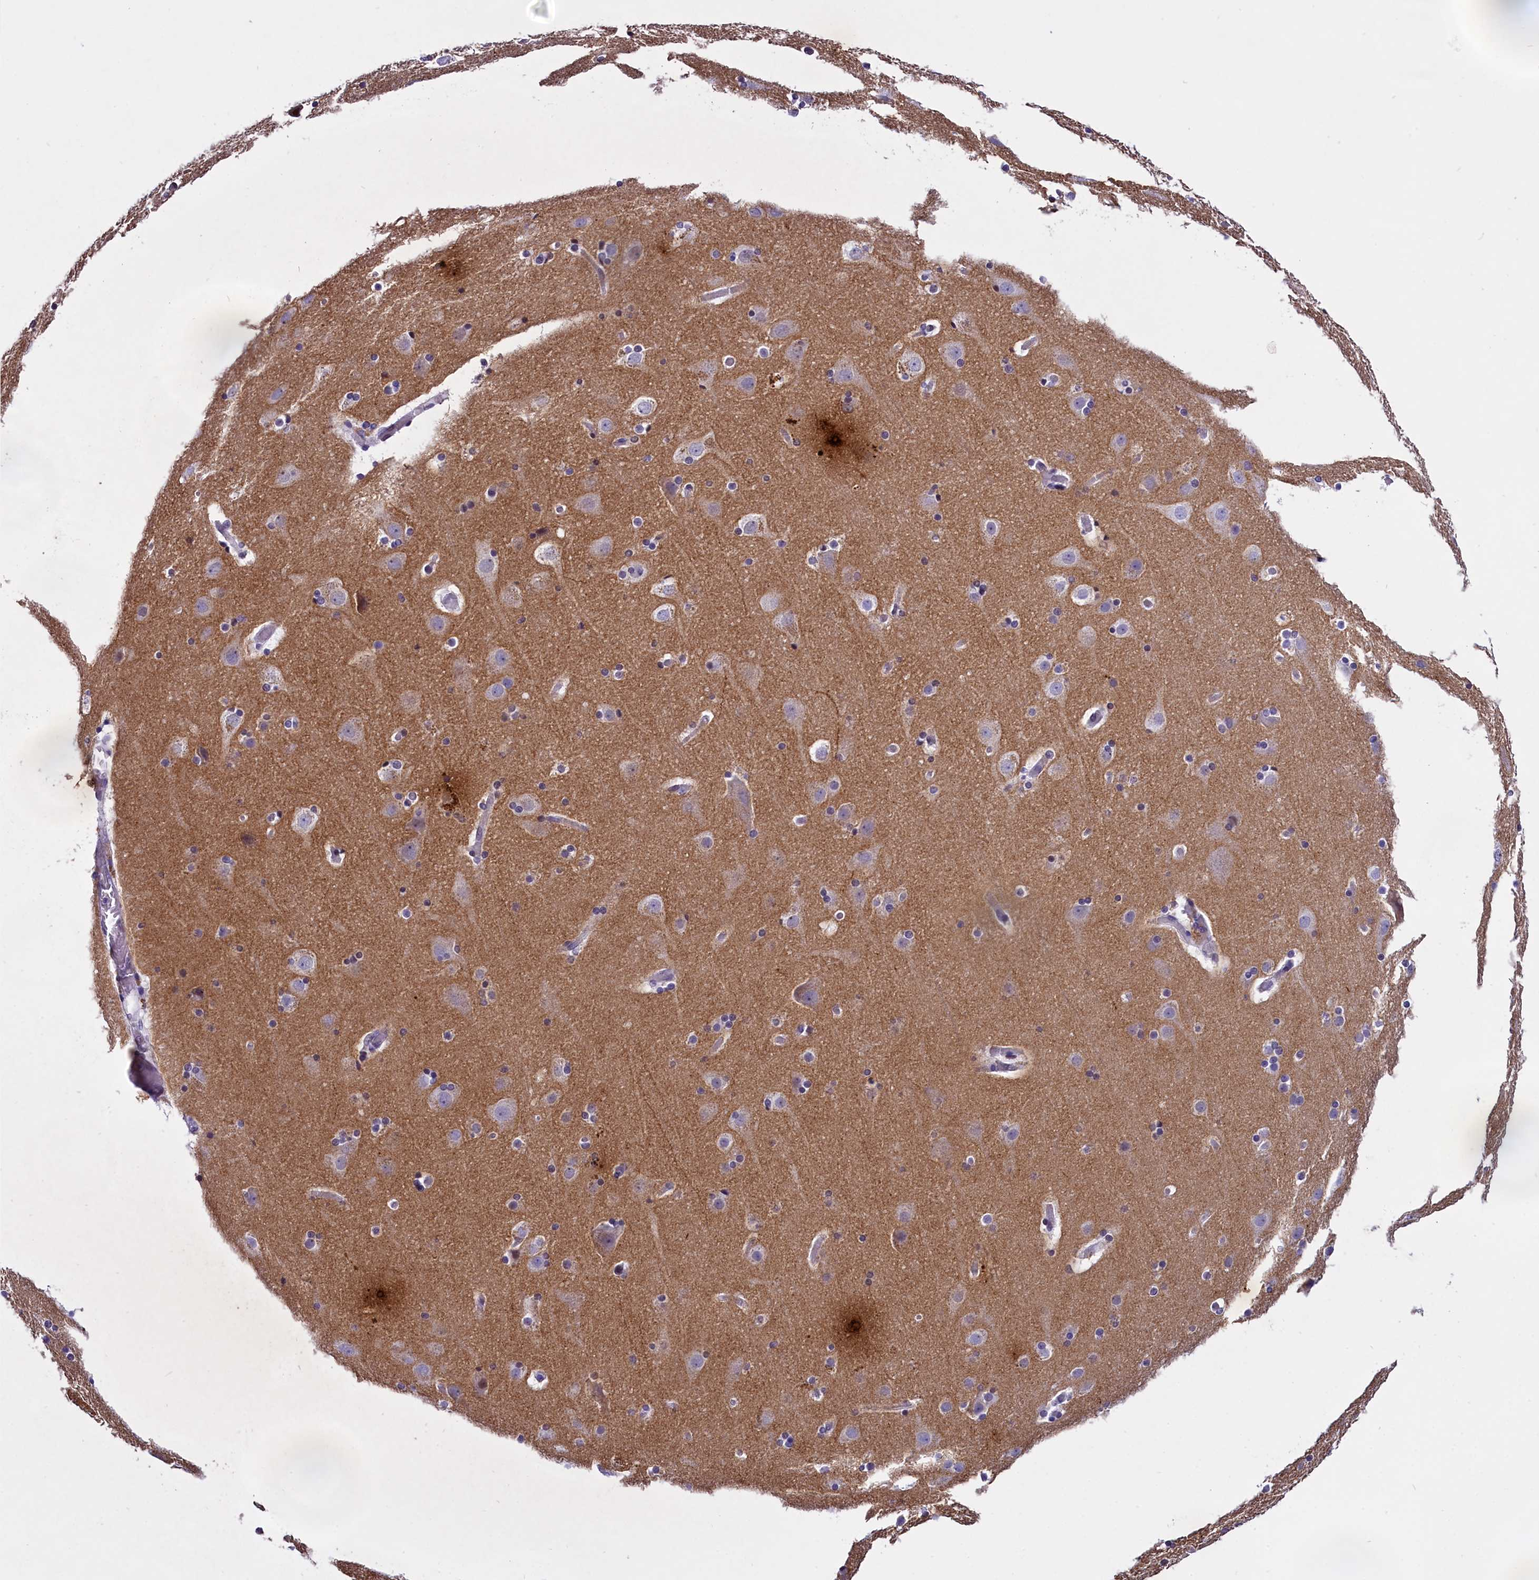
{"staining": {"intensity": "negative", "quantity": "none", "location": "none"}, "tissue": "cerebral cortex", "cell_type": "Endothelial cells", "image_type": "normal", "snomed": [{"axis": "morphology", "description": "Normal tissue, NOS"}, {"axis": "topography", "description": "Cerebral cortex"}], "caption": "This histopathology image is of benign cerebral cortex stained with IHC to label a protein in brown with the nuclei are counter-stained blue. There is no positivity in endothelial cells. (Immunohistochemistry (ihc), brightfield microscopy, high magnification).", "gene": "SPIRE2", "patient": {"sex": "male", "age": 57}}